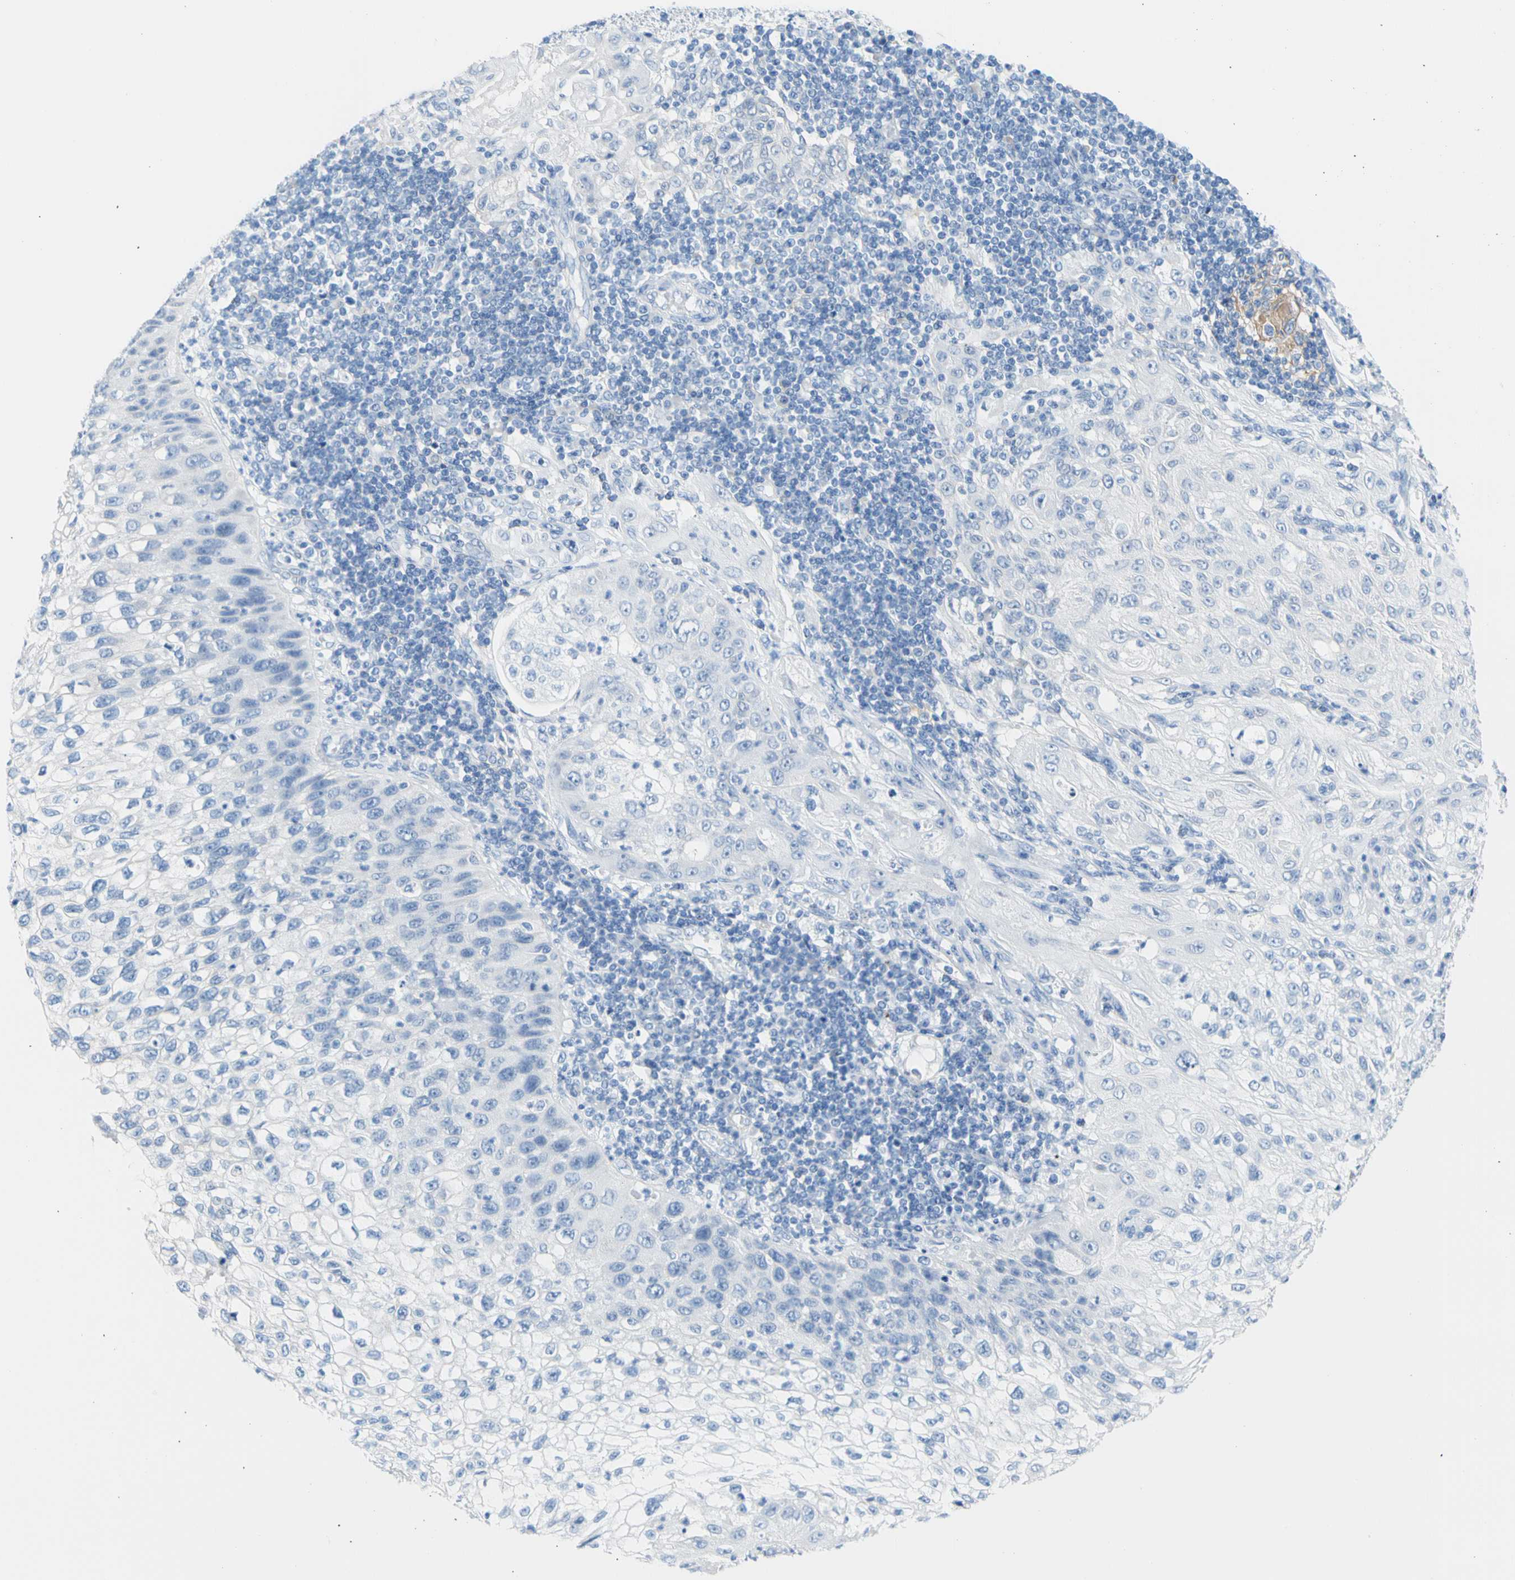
{"staining": {"intensity": "negative", "quantity": "none", "location": "none"}, "tissue": "lung cancer", "cell_type": "Tumor cells", "image_type": "cancer", "snomed": [{"axis": "morphology", "description": "Inflammation, NOS"}, {"axis": "morphology", "description": "Squamous cell carcinoma, NOS"}, {"axis": "topography", "description": "Lymph node"}, {"axis": "topography", "description": "Soft tissue"}, {"axis": "topography", "description": "Lung"}], "caption": "There is no significant positivity in tumor cells of lung squamous cell carcinoma. (Stains: DAB immunohistochemistry (IHC) with hematoxylin counter stain, Microscopy: brightfield microscopy at high magnification).", "gene": "CEL", "patient": {"sex": "male", "age": 66}}